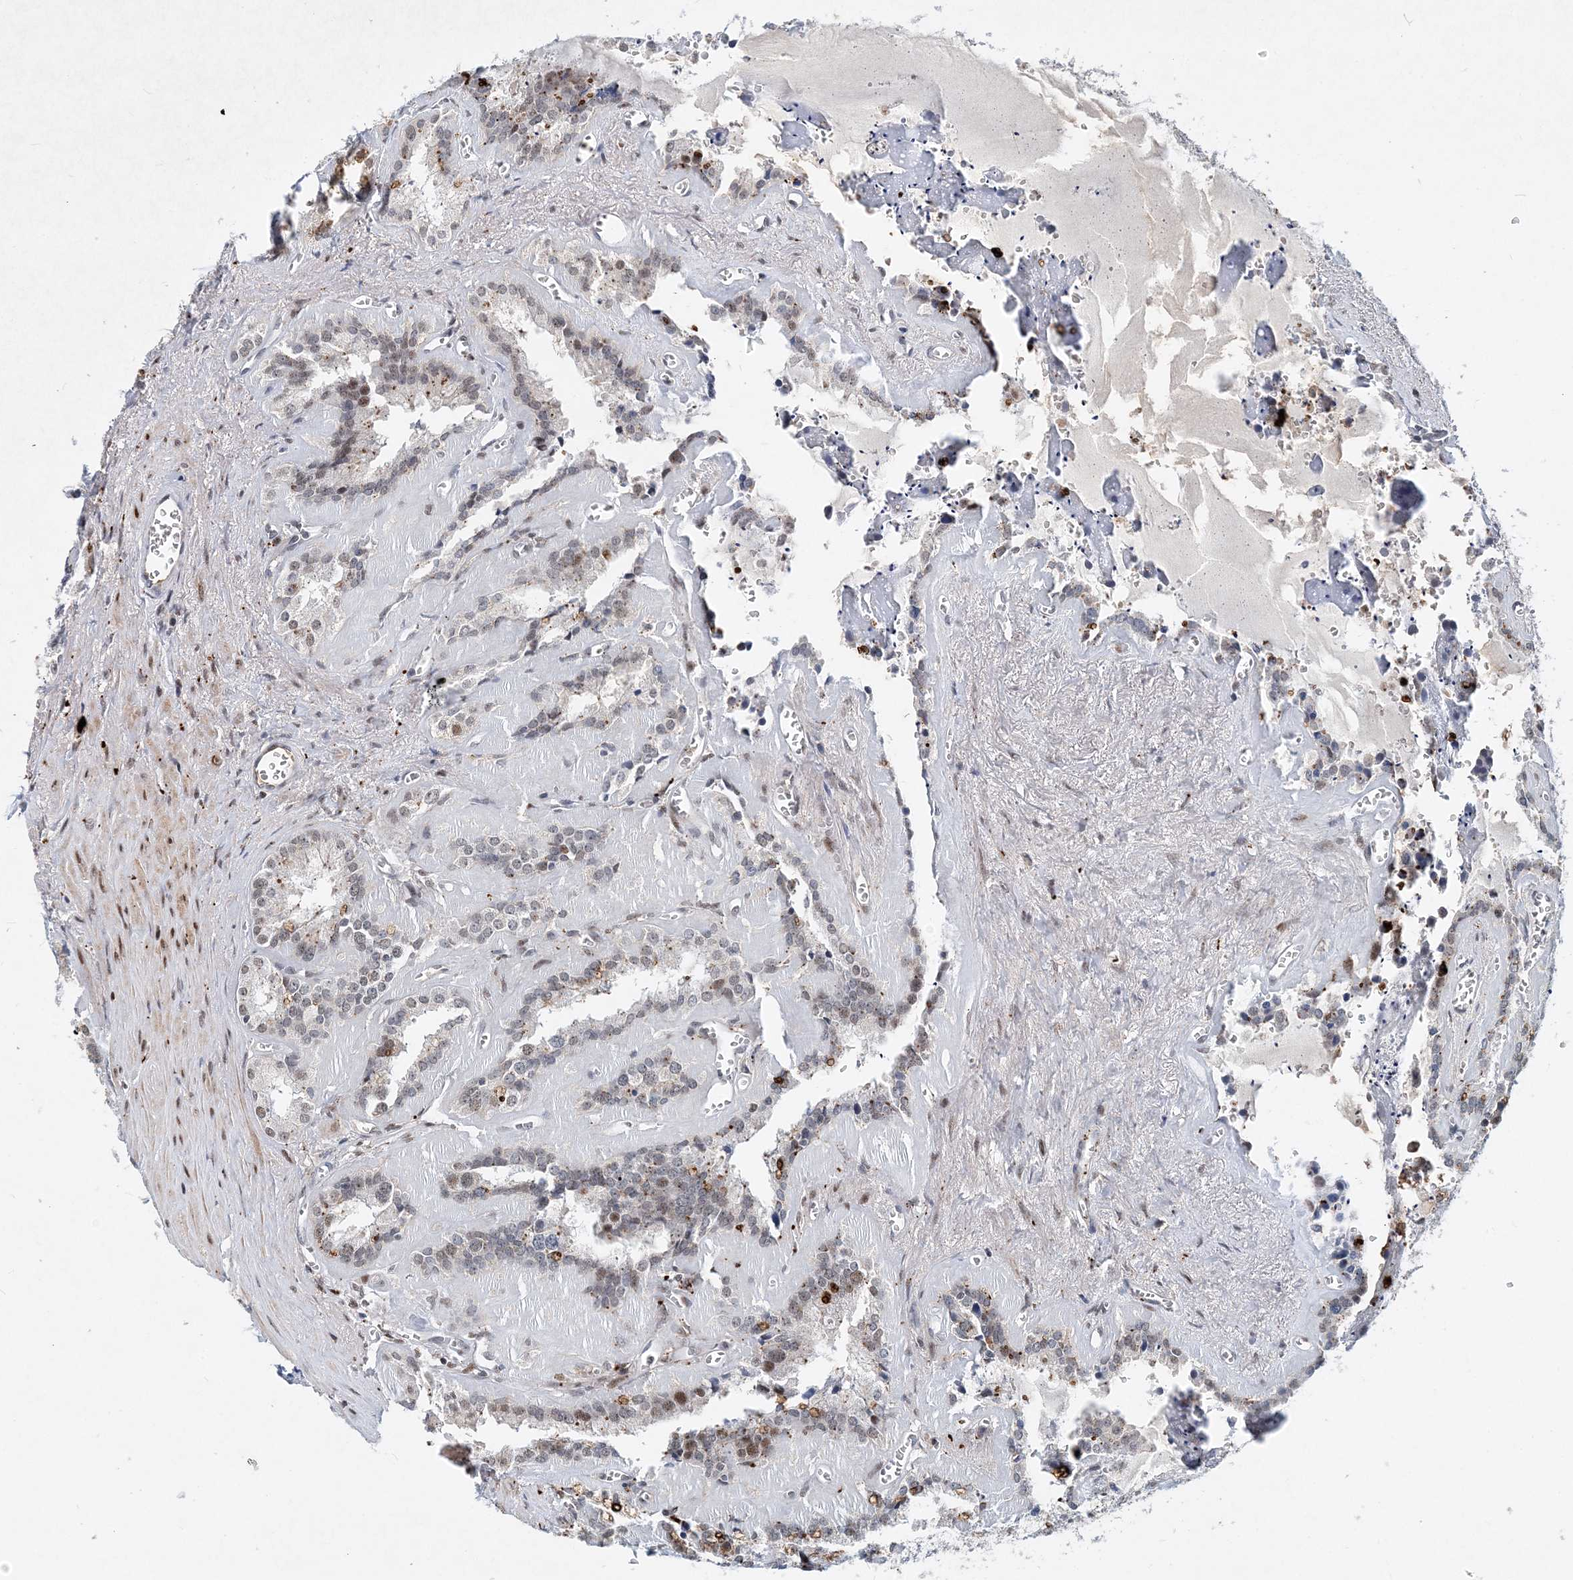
{"staining": {"intensity": "strong", "quantity": "<25%", "location": "cytoplasmic/membranous"}, "tissue": "seminal vesicle", "cell_type": "Glandular cells", "image_type": "normal", "snomed": [{"axis": "morphology", "description": "Normal tissue, NOS"}, {"axis": "topography", "description": "Prostate"}, {"axis": "topography", "description": "Seminal veicle"}], "caption": "Immunohistochemical staining of normal human seminal vesicle reveals <25% levels of strong cytoplasmic/membranous protein expression in approximately <25% of glandular cells.", "gene": "KPNA4", "patient": {"sex": "male", "age": 59}}